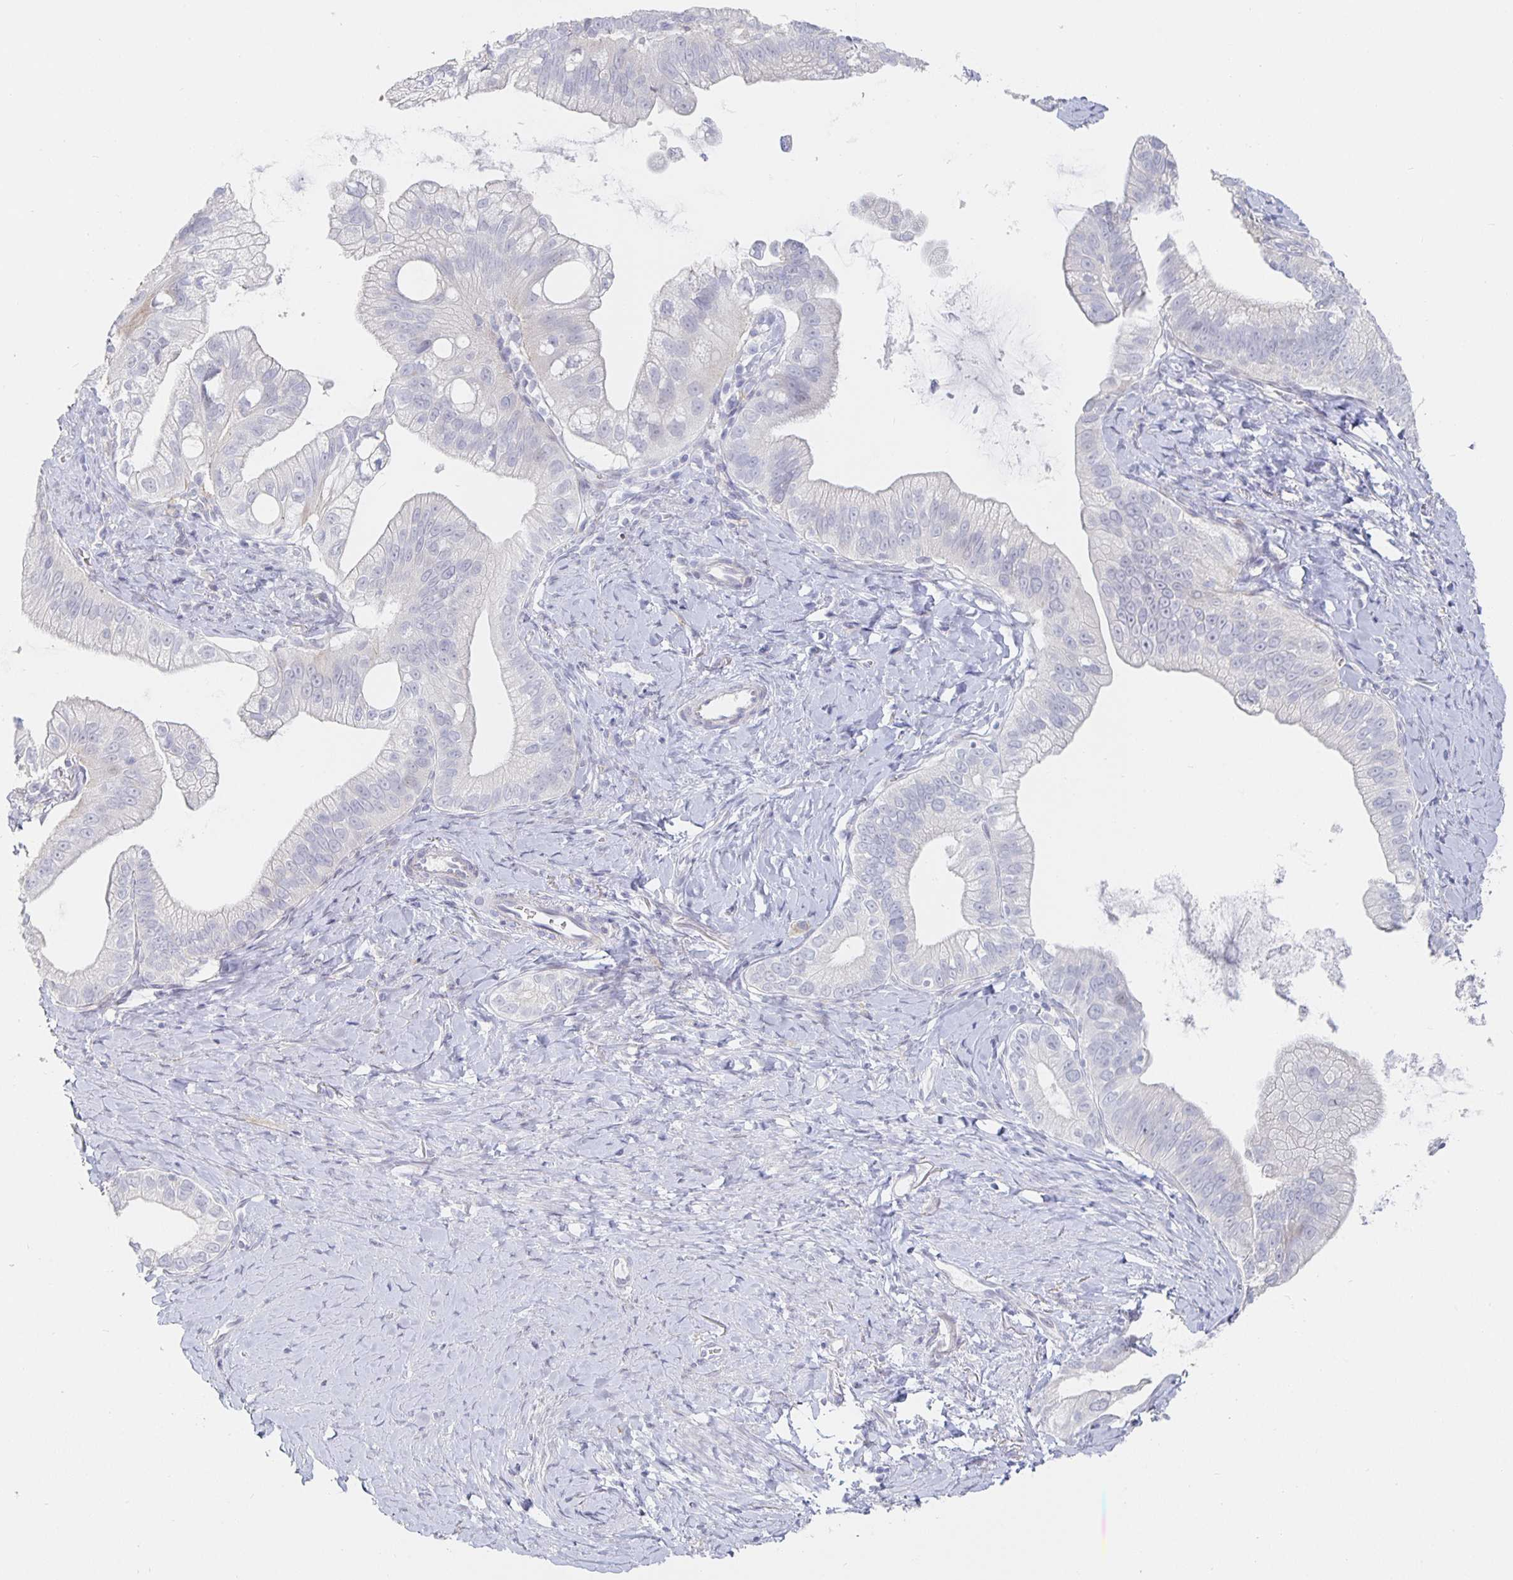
{"staining": {"intensity": "negative", "quantity": "none", "location": "none"}, "tissue": "pancreatic cancer", "cell_type": "Tumor cells", "image_type": "cancer", "snomed": [{"axis": "morphology", "description": "Adenocarcinoma, NOS"}, {"axis": "topography", "description": "Pancreas"}], "caption": "This is an IHC histopathology image of pancreatic cancer. There is no expression in tumor cells.", "gene": "S100G", "patient": {"sex": "male", "age": 70}}